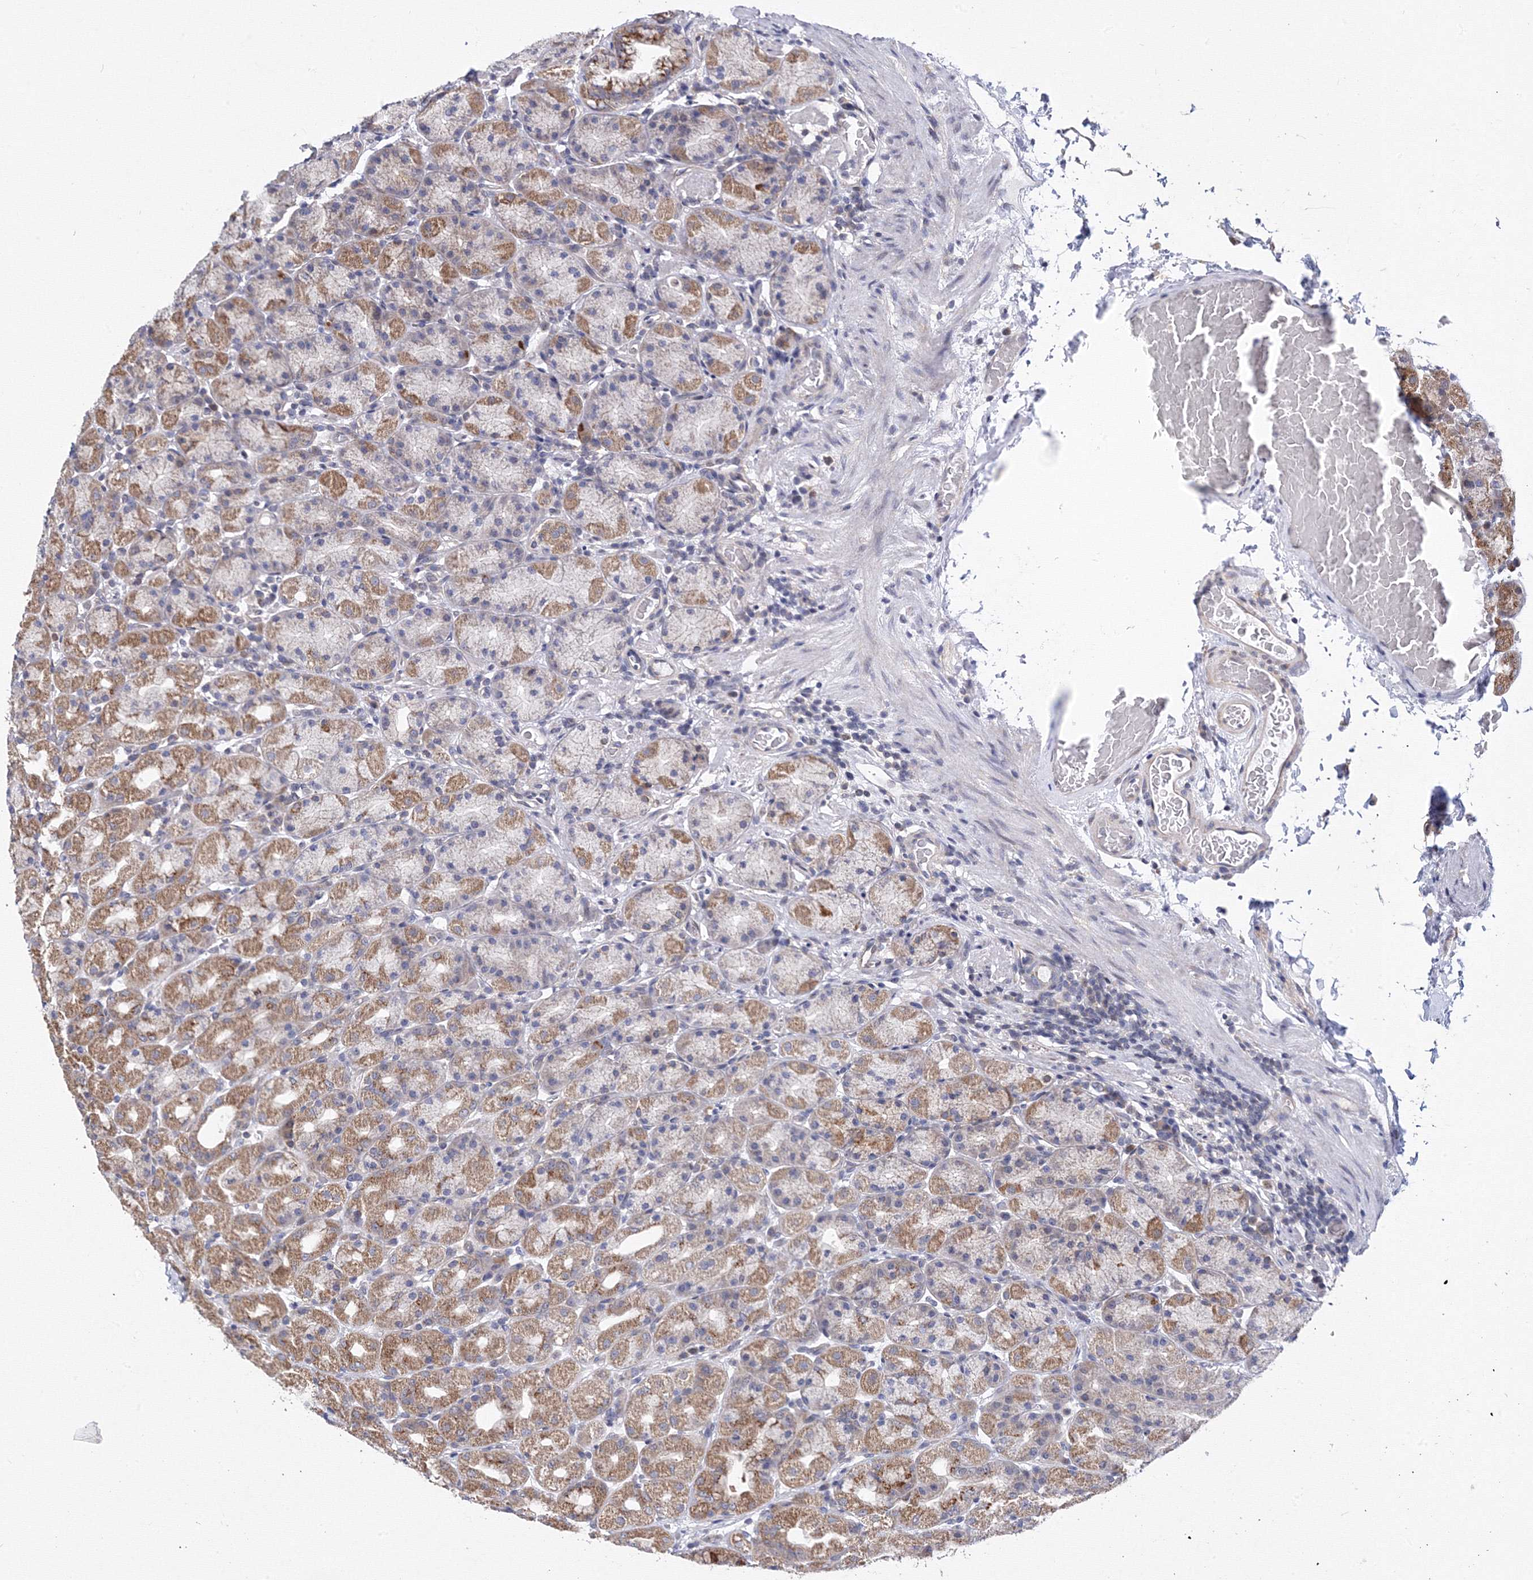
{"staining": {"intensity": "moderate", "quantity": ">75%", "location": "cytoplasmic/membranous"}, "tissue": "stomach", "cell_type": "Glandular cells", "image_type": "normal", "snomed": [{"axis": "morphology", "description": "Normal tissue, NOS"}, {"axis": "topography", "description": "Stomach, upper"}], "caption": "High-magnification brightfield microscopy of benign stomach stained with DAB (brown) and counterstained with hematoxylin (blue). glandular cells exhibit moderate cytoplasmic/membranous expression is identified in about>75% of cells. (Stains: DAB (3,3'-diaminobenzidine) in brown, nuclei in blue, Microscopy: brightfield microscopy at high magnification).", "gene": "GPN1", "patient": {"sex": "male", "age": 68}}